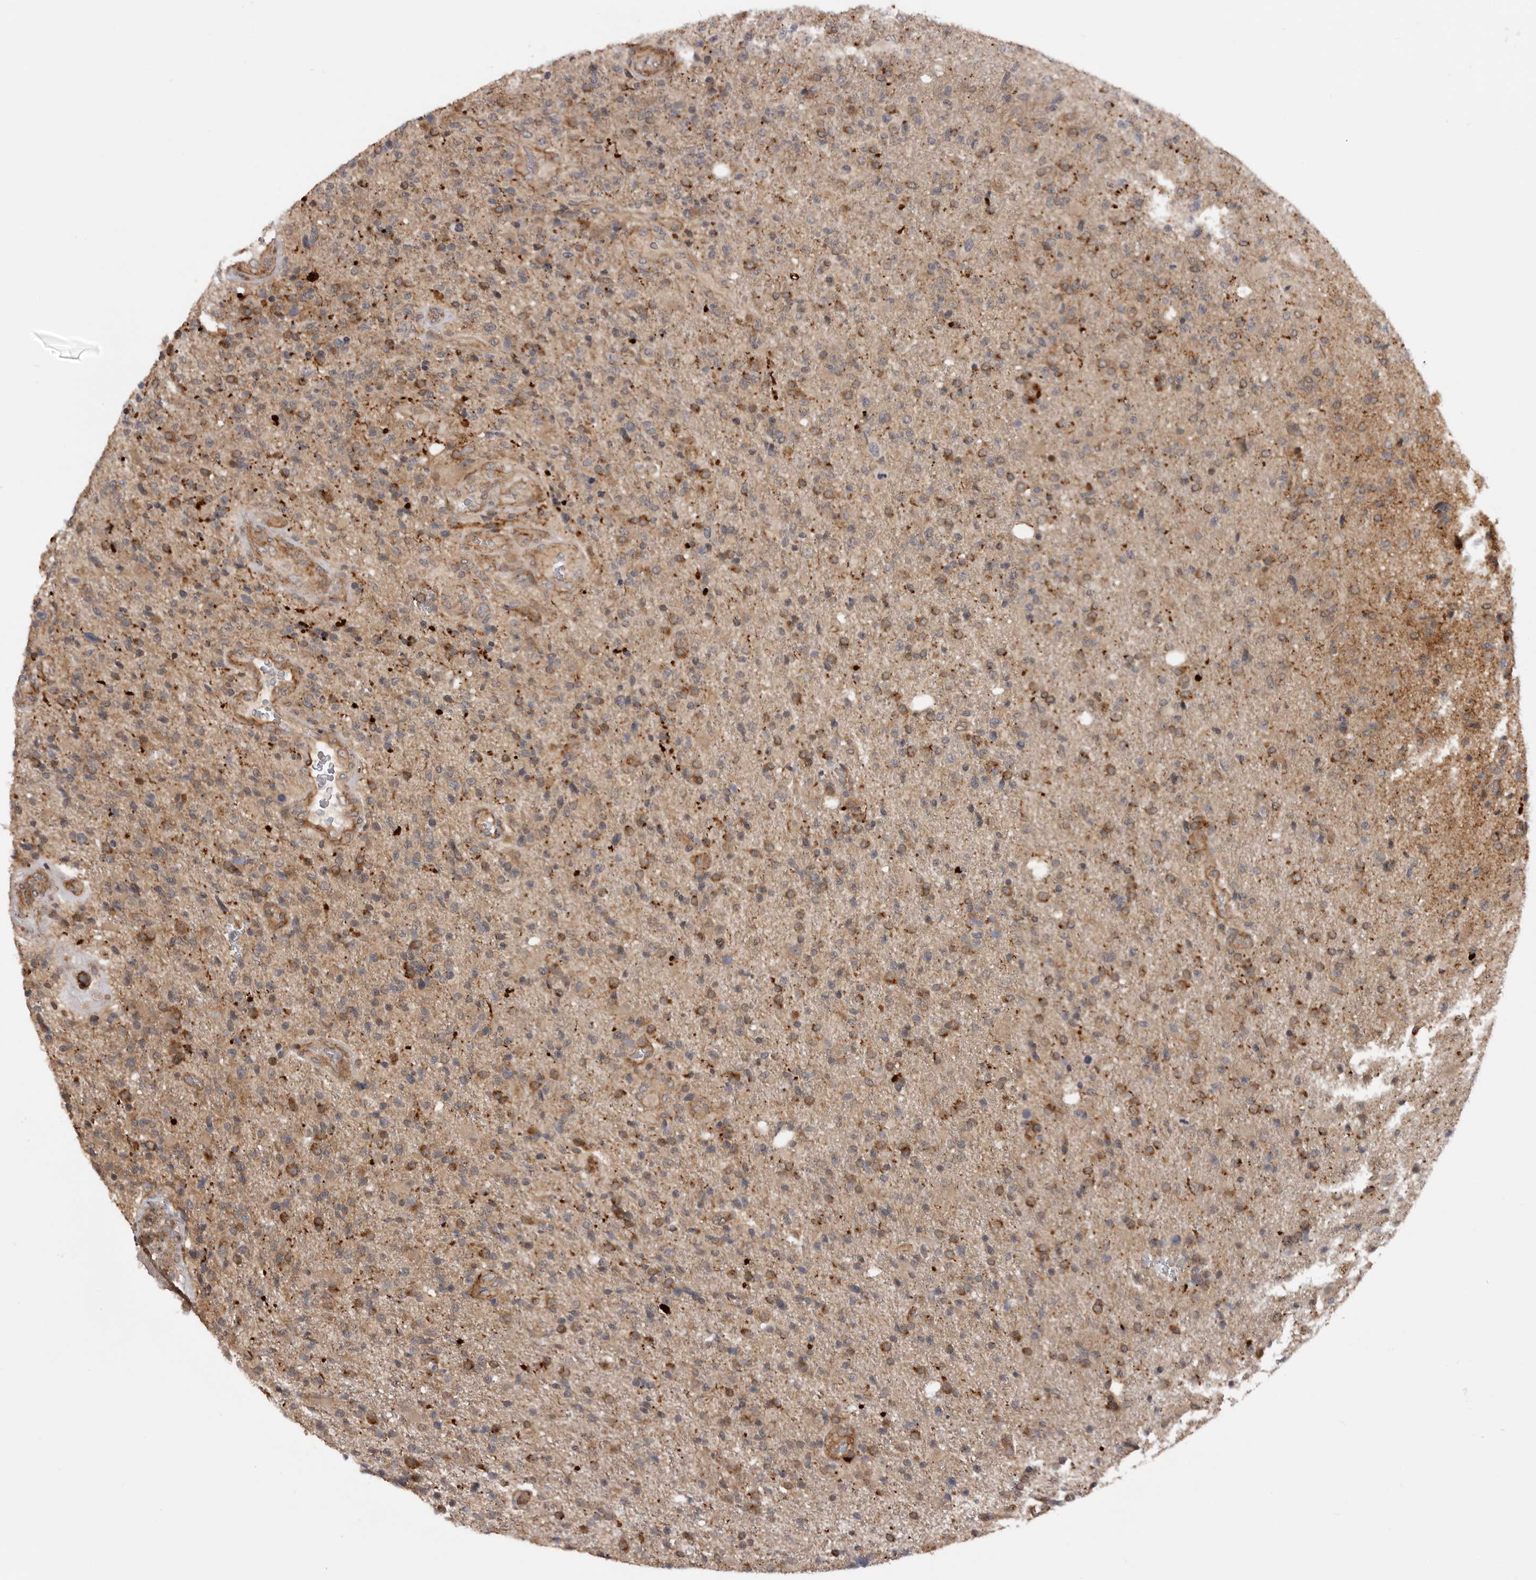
{"staining": {"intensity": "moderate", "quantity": "25%-75%", "location": "cytoplasmic/membranous"}, "tissue": "glioma", "cell_type": "Tumor cells", "image_type": "cancer", "snomed": [{"axis": "morphology", "description": "Glioma, malignant, High grade"}, {"axis": "topography", "description": "Brain"}], "caption": "Protein analysis of glioma tissue displays moderate cytoplasmic/membranous expression in approximately 25%-75% of tumor cells. (Stains: DAB (3,3'-diaminobenzidine) in brown, nuclei in blue, Microscopy: brightfield microscopy at high magnification).", "gene": "TRIM56", "patient": {"sex": "male", "age": 72}}